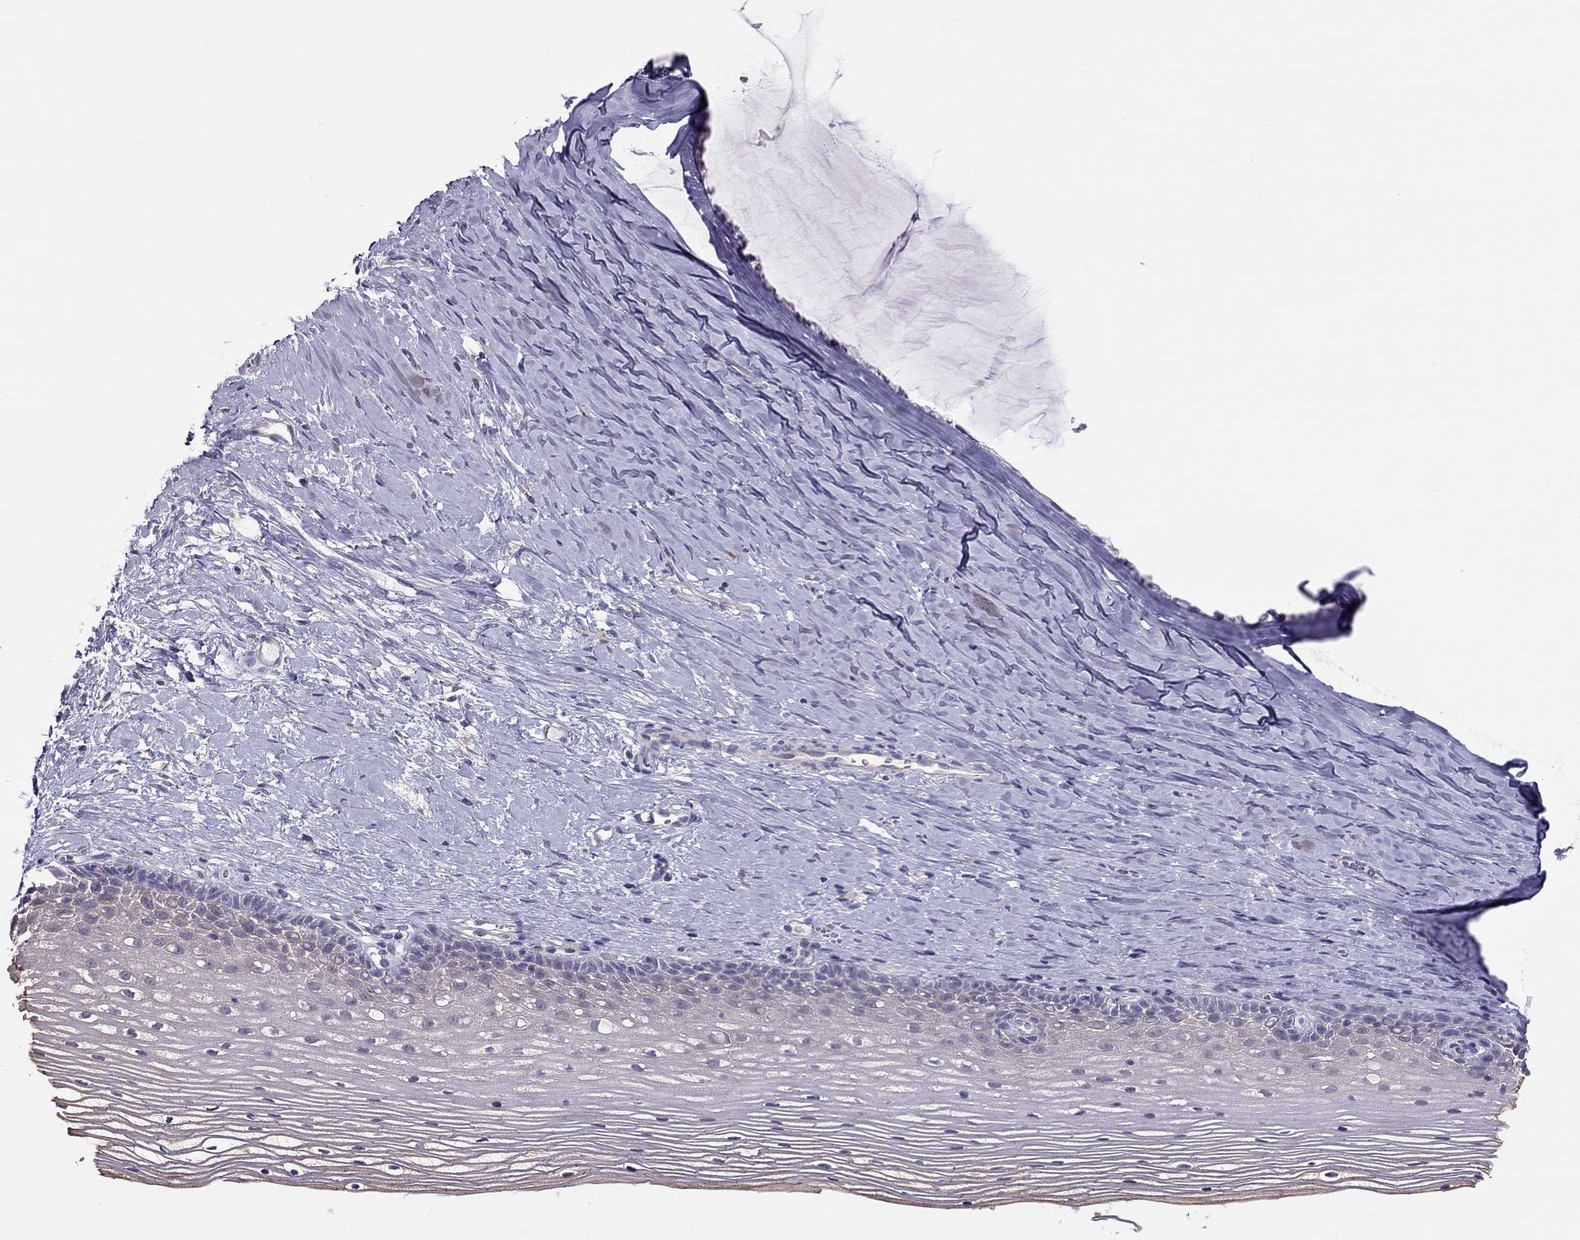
{"staining": {"intensity": "negative", "quantity": "none", "location": "none"}, "tissue": "cervix", "cell_type": "Glandular cells", "image_type": "normal", "snomed": [{"axis": "morphology", "description": "Normal tissue, NOS"}, {"axis": "topography", "description": "Cervix"}], "caption": "Immunohistochemistry image of unremarkable cervix stained for a protein (brown), which exhibits no staining in glandular cells. Brightfield microscopy of IHC stained with DAB (3,3'-diaminobenzidine) (brown) and hematoxylin (blue), captured at high magnification.", "gene": "LRIT3", "patient": {"sex": "female", "age": 40}}